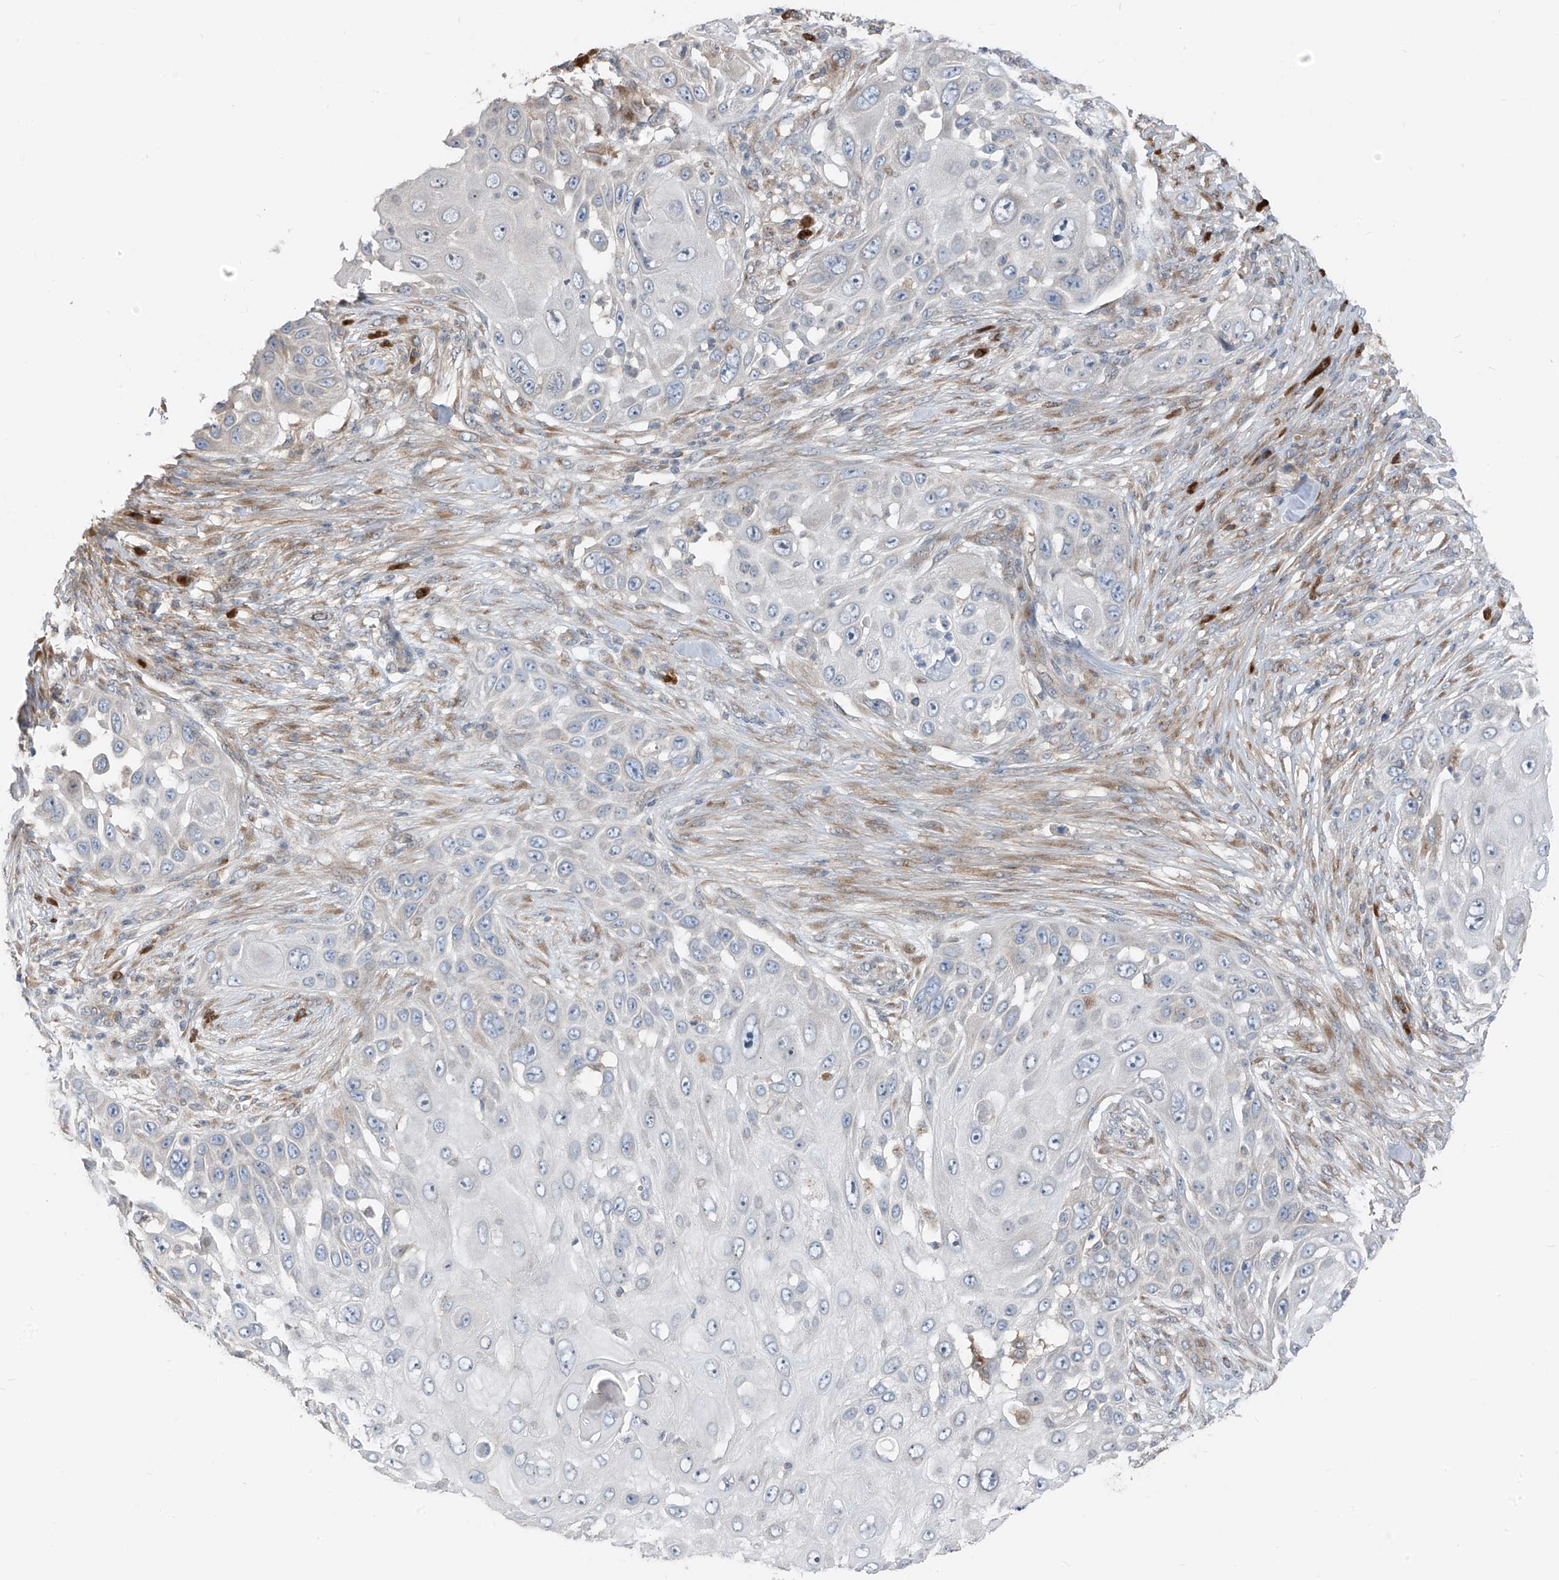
{"staining": {"intensity": "negative", "quantity": "none", "location": "none"}, "tissue": "skin cancer", "cell_type": "Tumor cells", "image_type": "cancer", "snomed": [{"axis": "morphology", "description": "Squamous cell carcinoma, NOS"}, {"axis": "topography", "description": "Skin"}], "caption": "The image displays no staining of tumor cells in skin cancer. (DAB immunohistochemistry (IHC), high magnification).", "gene": "SLC12A6", "patient": {"sex": "female", "age": 44}}